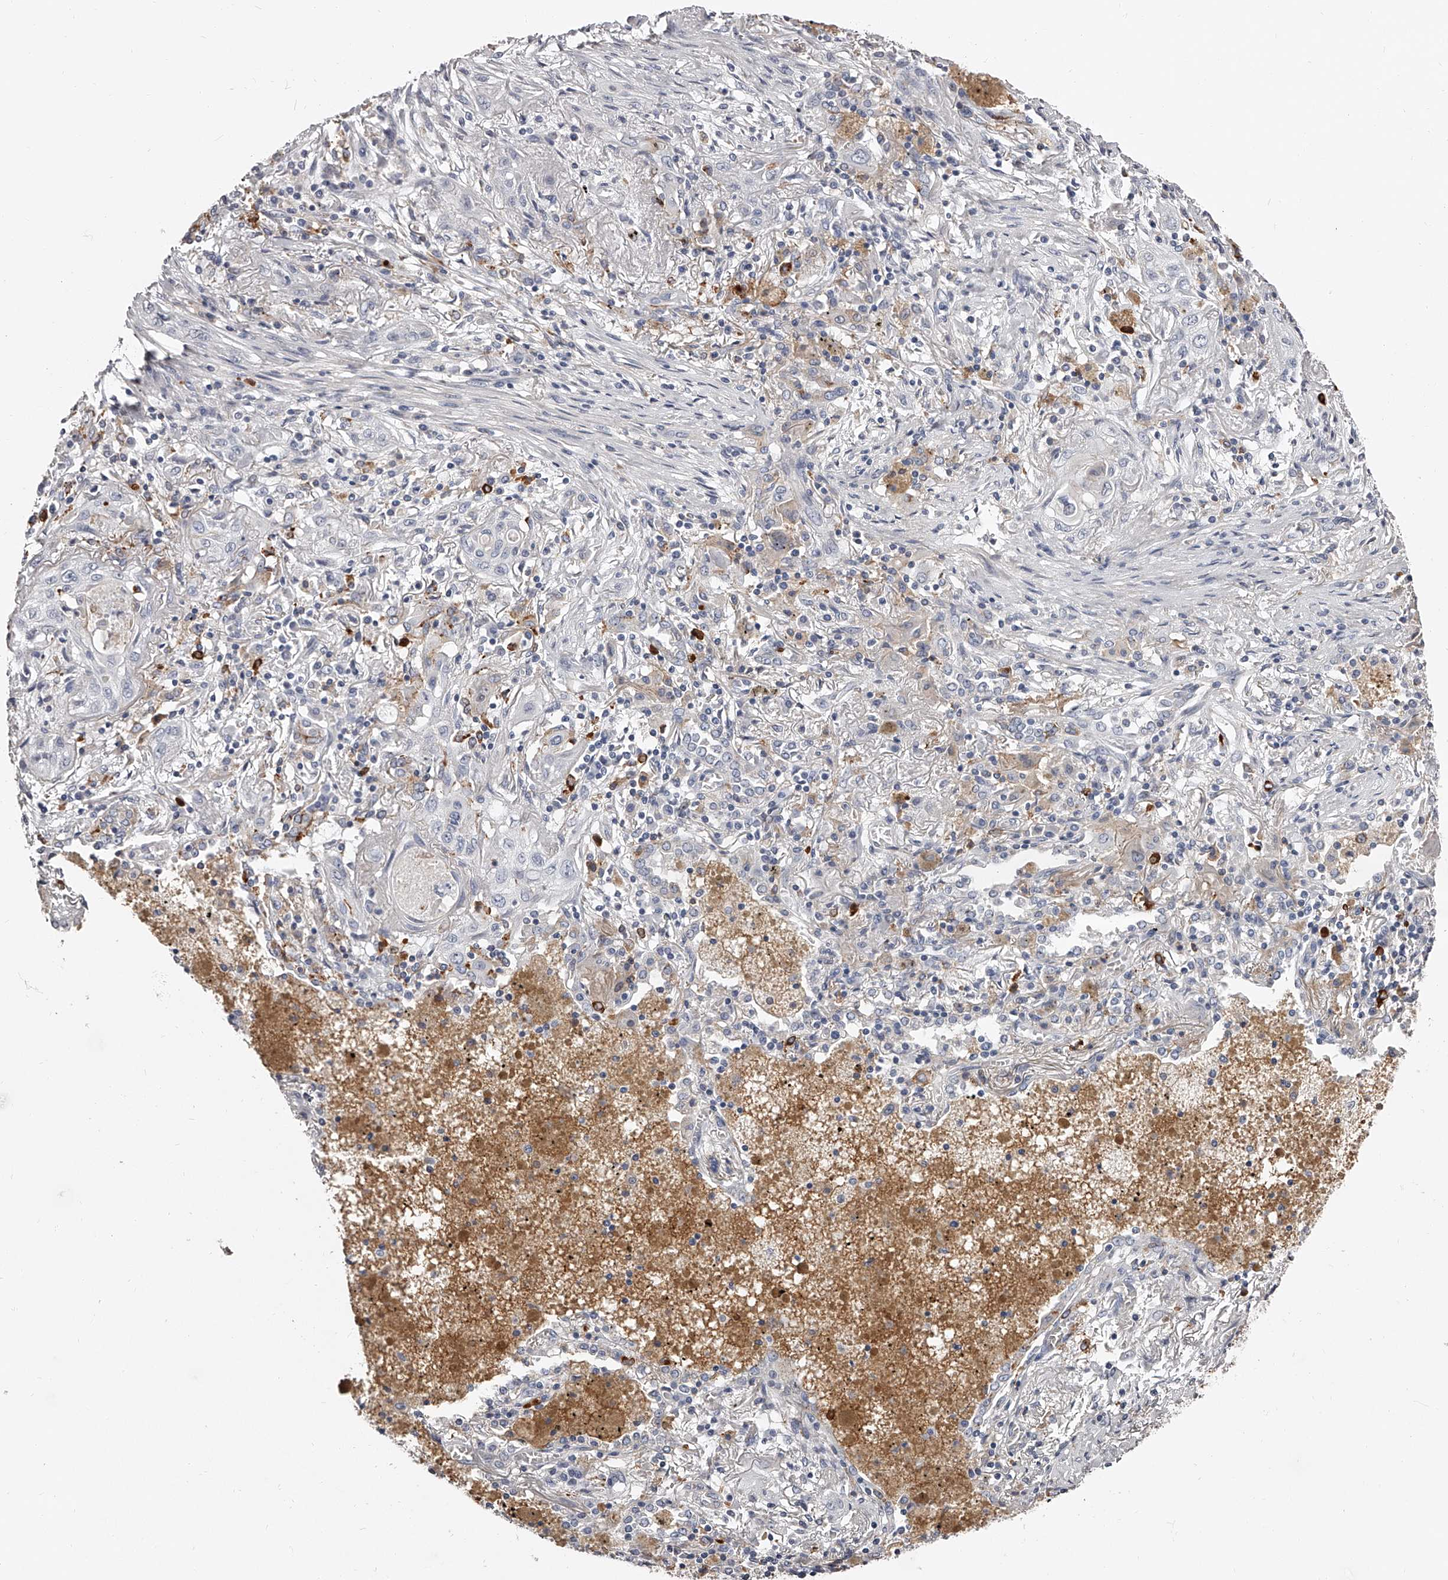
{"staining": {"intensity": "negative", "quantity": "none", "location": "none"}, "tissue": "lung cancer", "cell_type": "Tumor cells", "image_type": "cancer", "snomed": [{"axis": "morphology", "description": "Squamous cell carcinoma, NOS"}, {"axis": "topography", "description": "Lung"}], "caption": "Photomicrograph shows no protein staining in tumor cells of lung squamous cell carcinoma tissue.", "gene": "PACSIN1", "patient": {"sex": "female", "age": 47}}